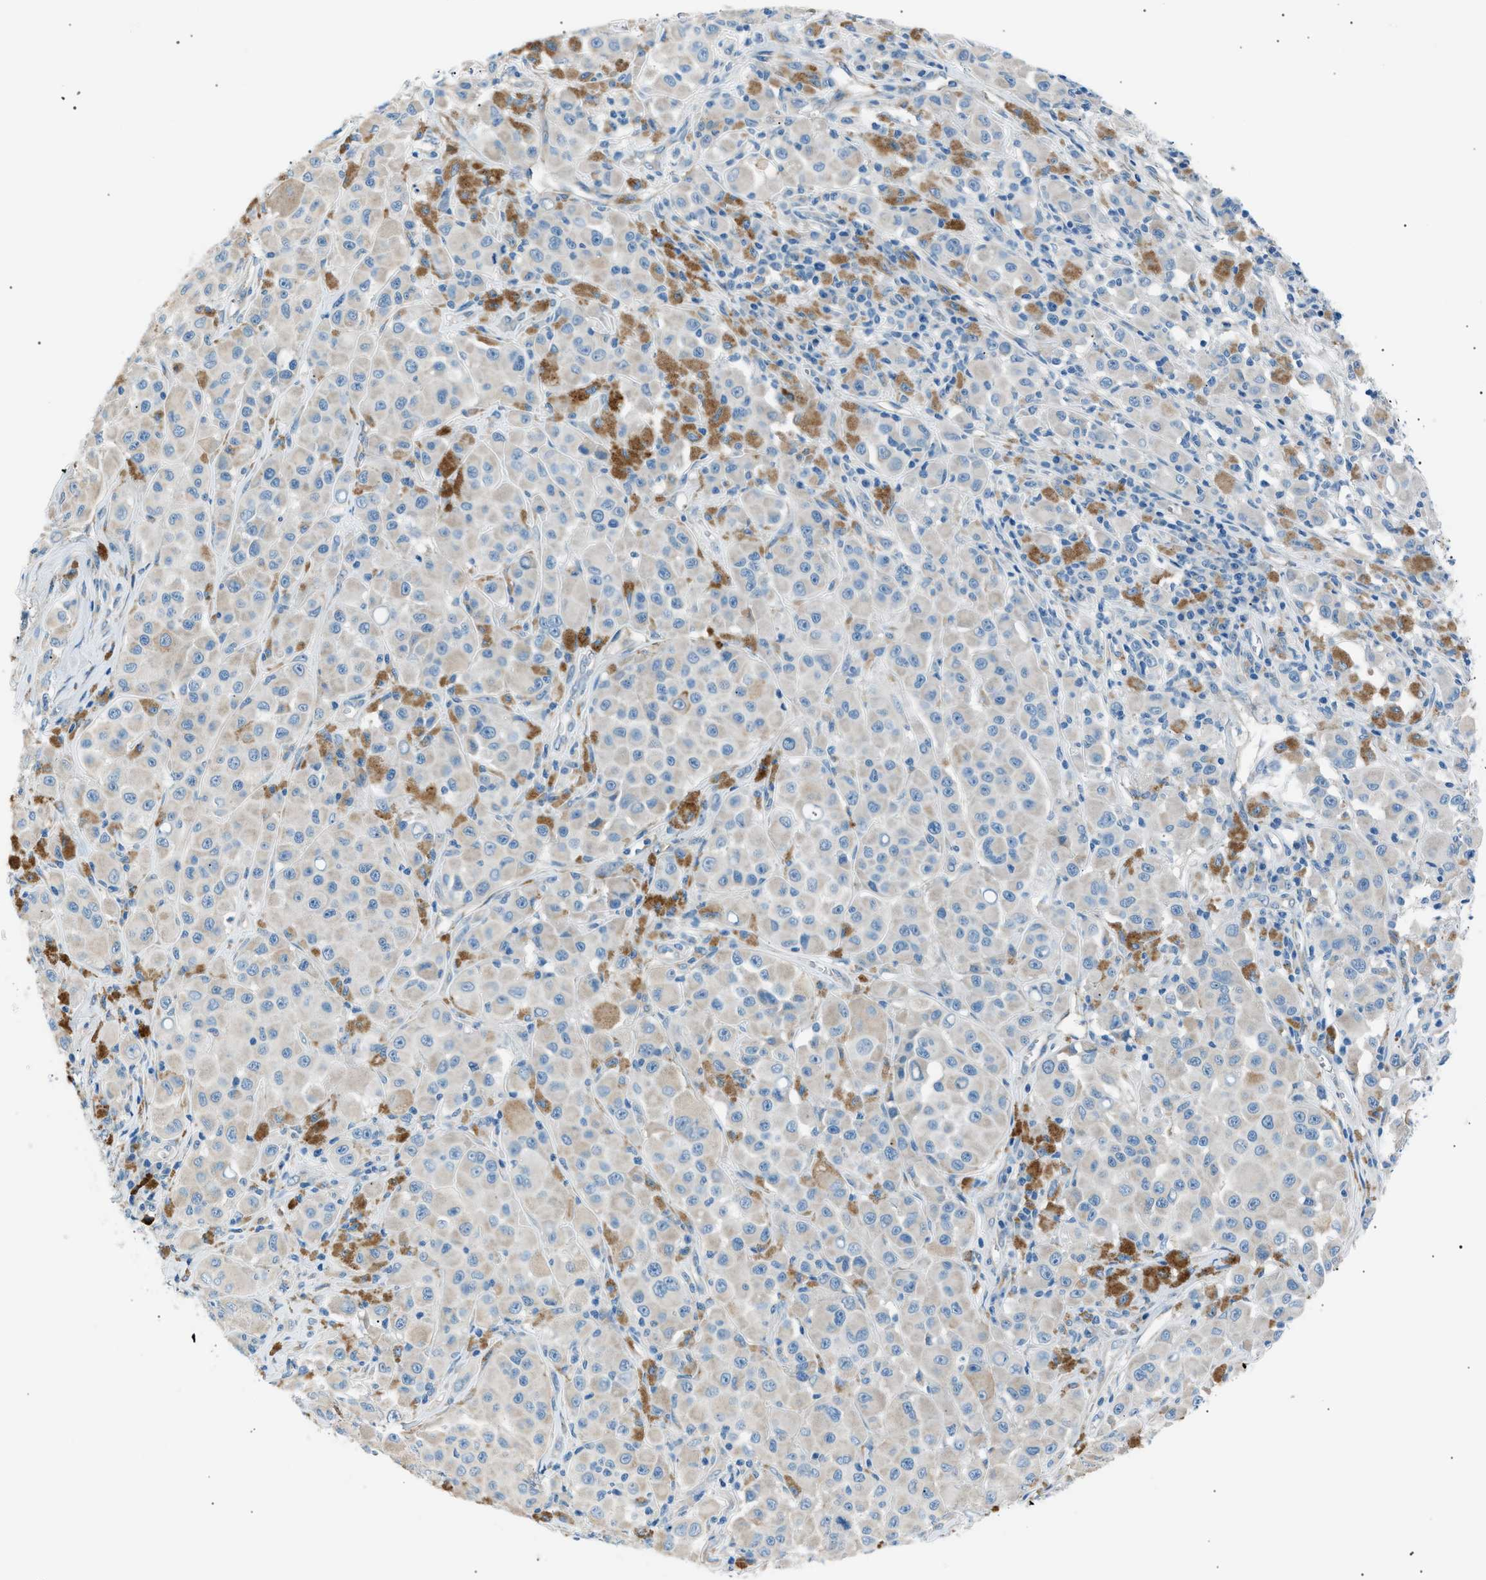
{"staining": {"intensity": "negative", "quantity": "none", "location": "none"}, "tissue": "melanoma", "cell_type": "Tumor cells", "image_type": "cancer", "snomed": [{"axis": "morphology", "description": "Malignant melanoma, NOS"}, {"axis": "topography", "description": "Skin"}], "caption": "A photomicrograph of human malignant melanoma is negative for staining in tumor cells.", "gene": "LRRC37B", "patient": {"sex": "male", "age": 84}}